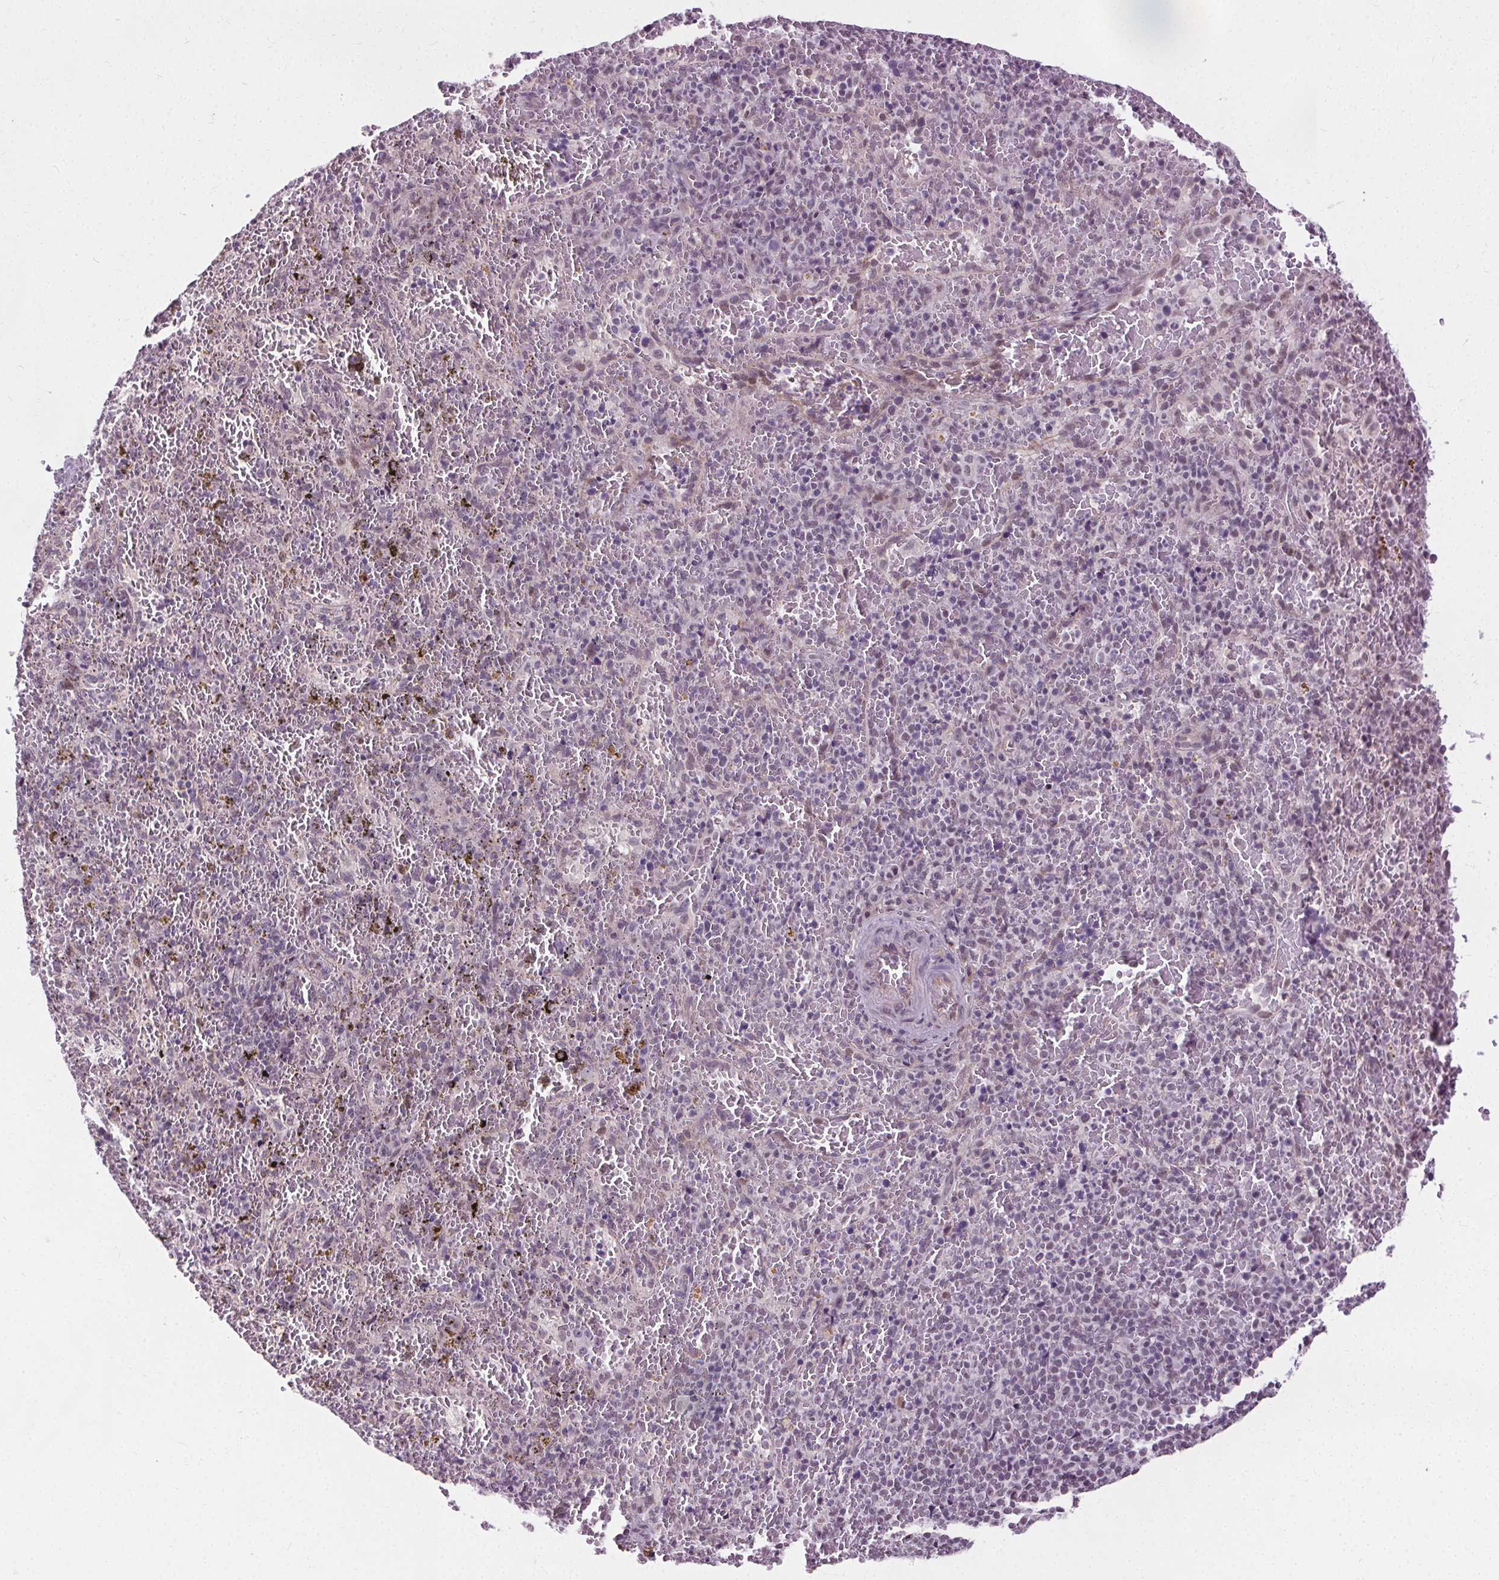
{"staining": {"intensity": "negative", "quantity": "none", "location": "none"}, "tissue": "spleen", "cell_type": "Cells in red pulp", "image_type": "normal", "snomed": [{"axis": "morphology", "description": "Normal tissue, NOS"}, {"axis": "topography", "description": "Spleen"}], "caption": "High magnification brightfield microscopy of normal spleen stained with DAB (brown) and counterstained with hematoxylin (blue): cells in red pulp show no significant staining. (DAB immunohistochemistry (IHC) with hematoxylin counter stain).", "gene": "CEBPA", "patient": {"sex": "female", "age": 50}}